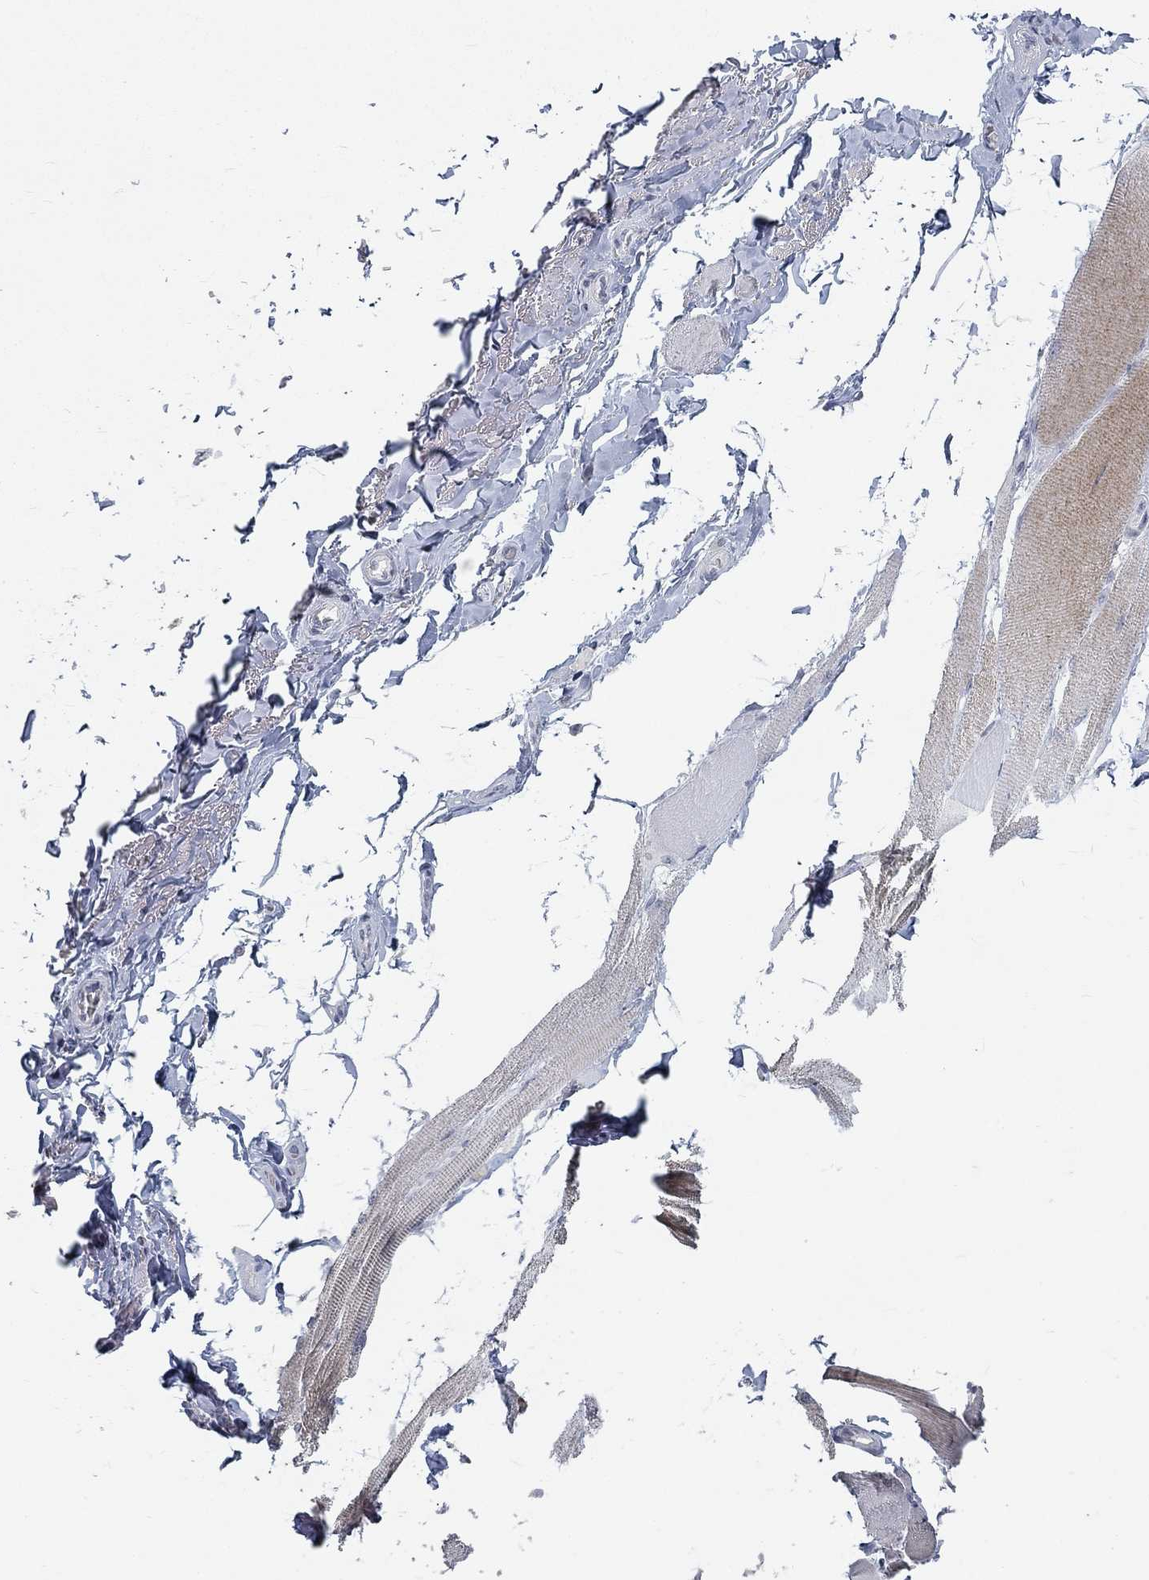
{"staining": {"intensity": "negative", "quantity": "none", "location": "none"}, "tissue": "adipose tissue", "cell_type": "Adipocytes", "image_type": "normal", "snomed": [{"axis": "morphology", "description": "Normal tissue, NOS"}, {"axis": "topography", "description": "Anal"}, {"axis": "topography", "description": "Peripheral nerve tissue"}], "caption": "The histopathology image shows no staining of adipocytes in normal adipose tissue. (Stains: DAB (3,3'-diaminobenzidine) immunohistochemistry (IHC) with hematoxylin counter stain, Microscopy: brightfield microscopy at high magnification).", "gene": "ATP1A3", "patient": {"sex": "male", "age": 53}}